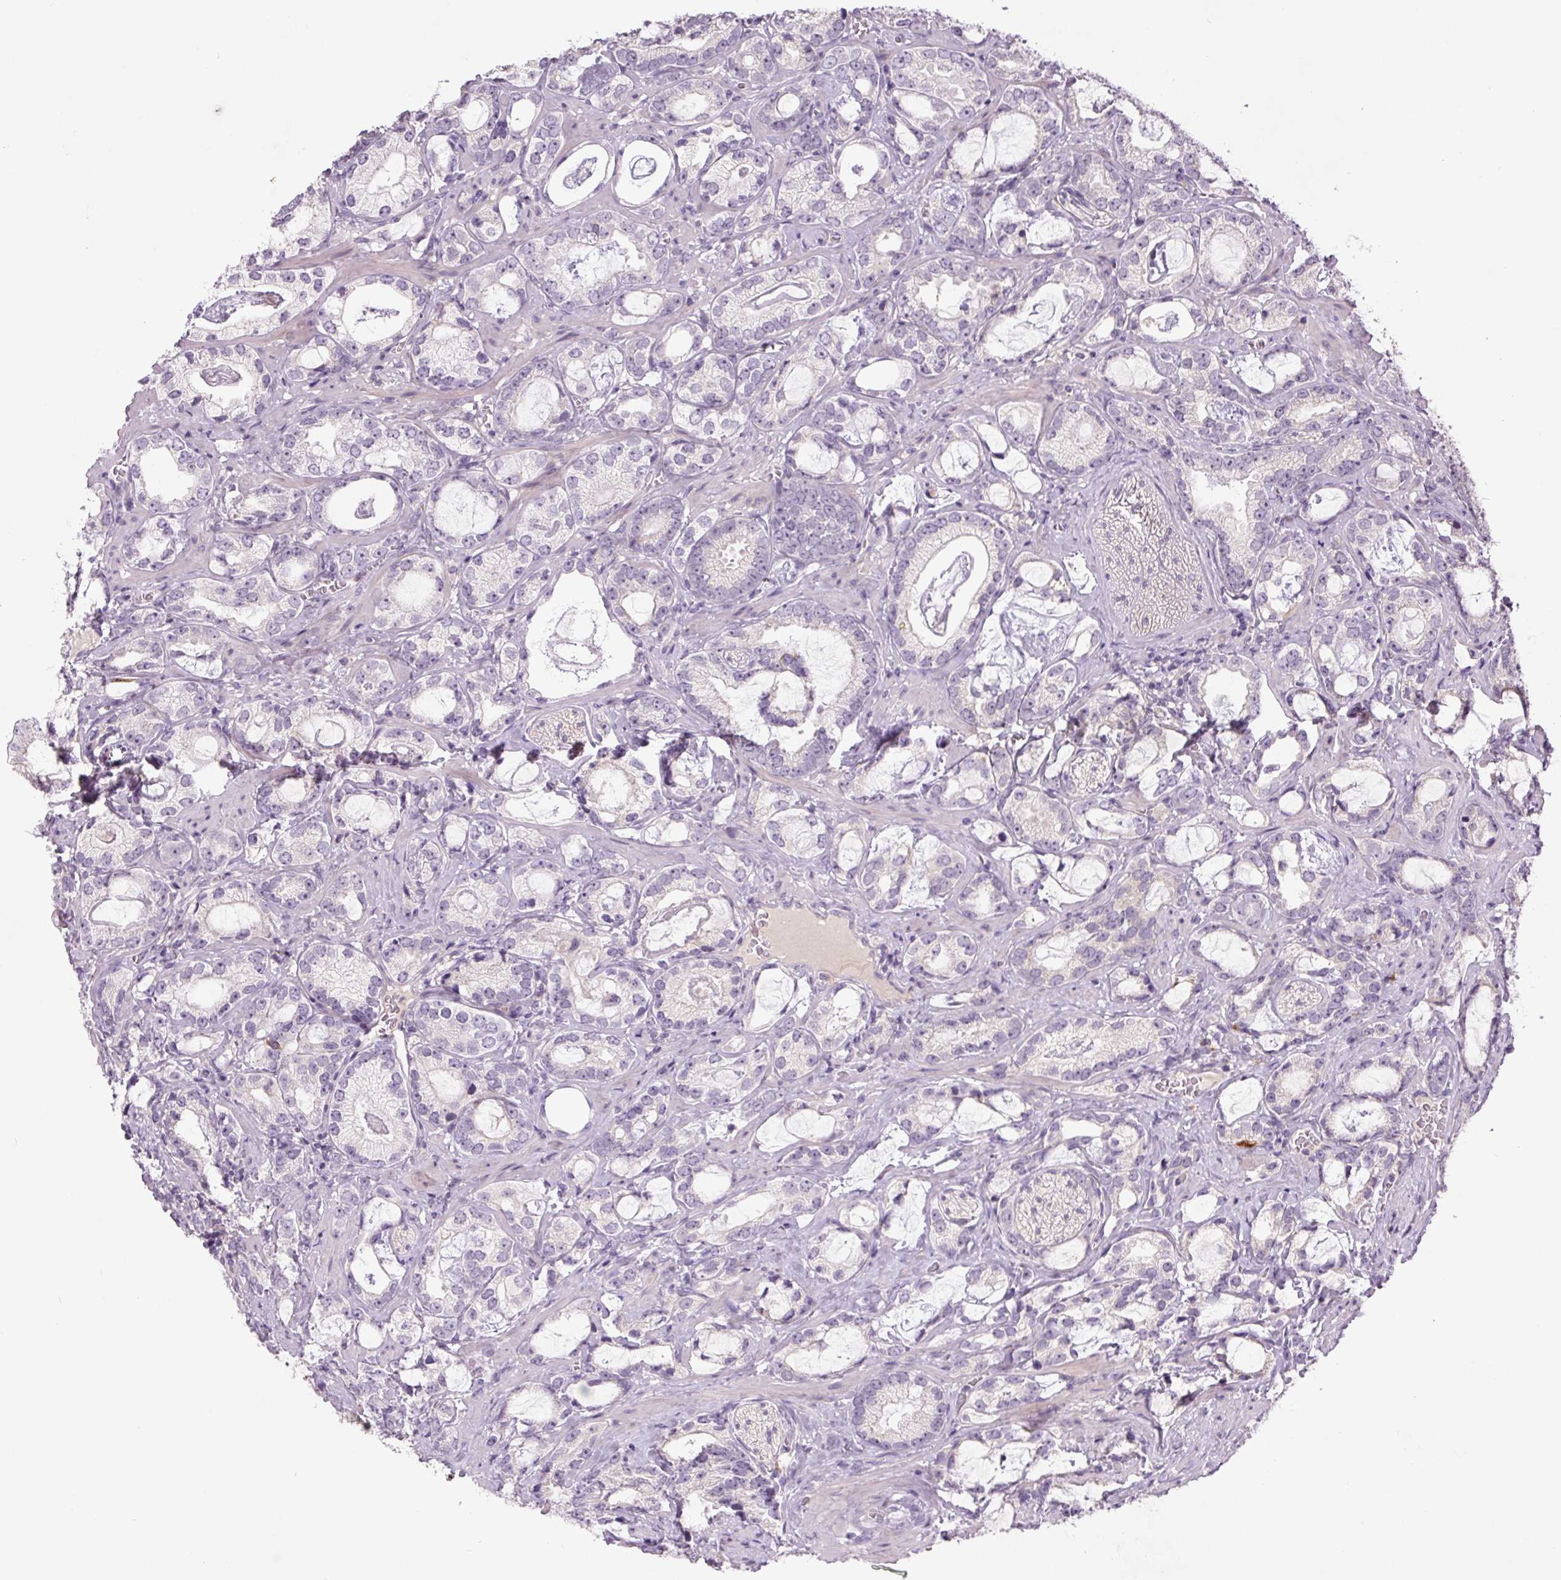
{"staining": {"intensity": "negative", "quantity": "none", "location": "none"}, "tissue": "prostate cancer", "cell_type": "Tumor cells", "image_type": "cancer", "snomed": [{"axis": "morphology", "description": "Adenocarcinoma, Medium grade"}, {"axis": "topography", "description": "Prostate"}], "caption": "Immunohistochemistry (IHC) of prostate cancer exhibits no expression in tumor cells.", "gene": "TMEM100", "patient": {"sex": "male", "age": 57}}